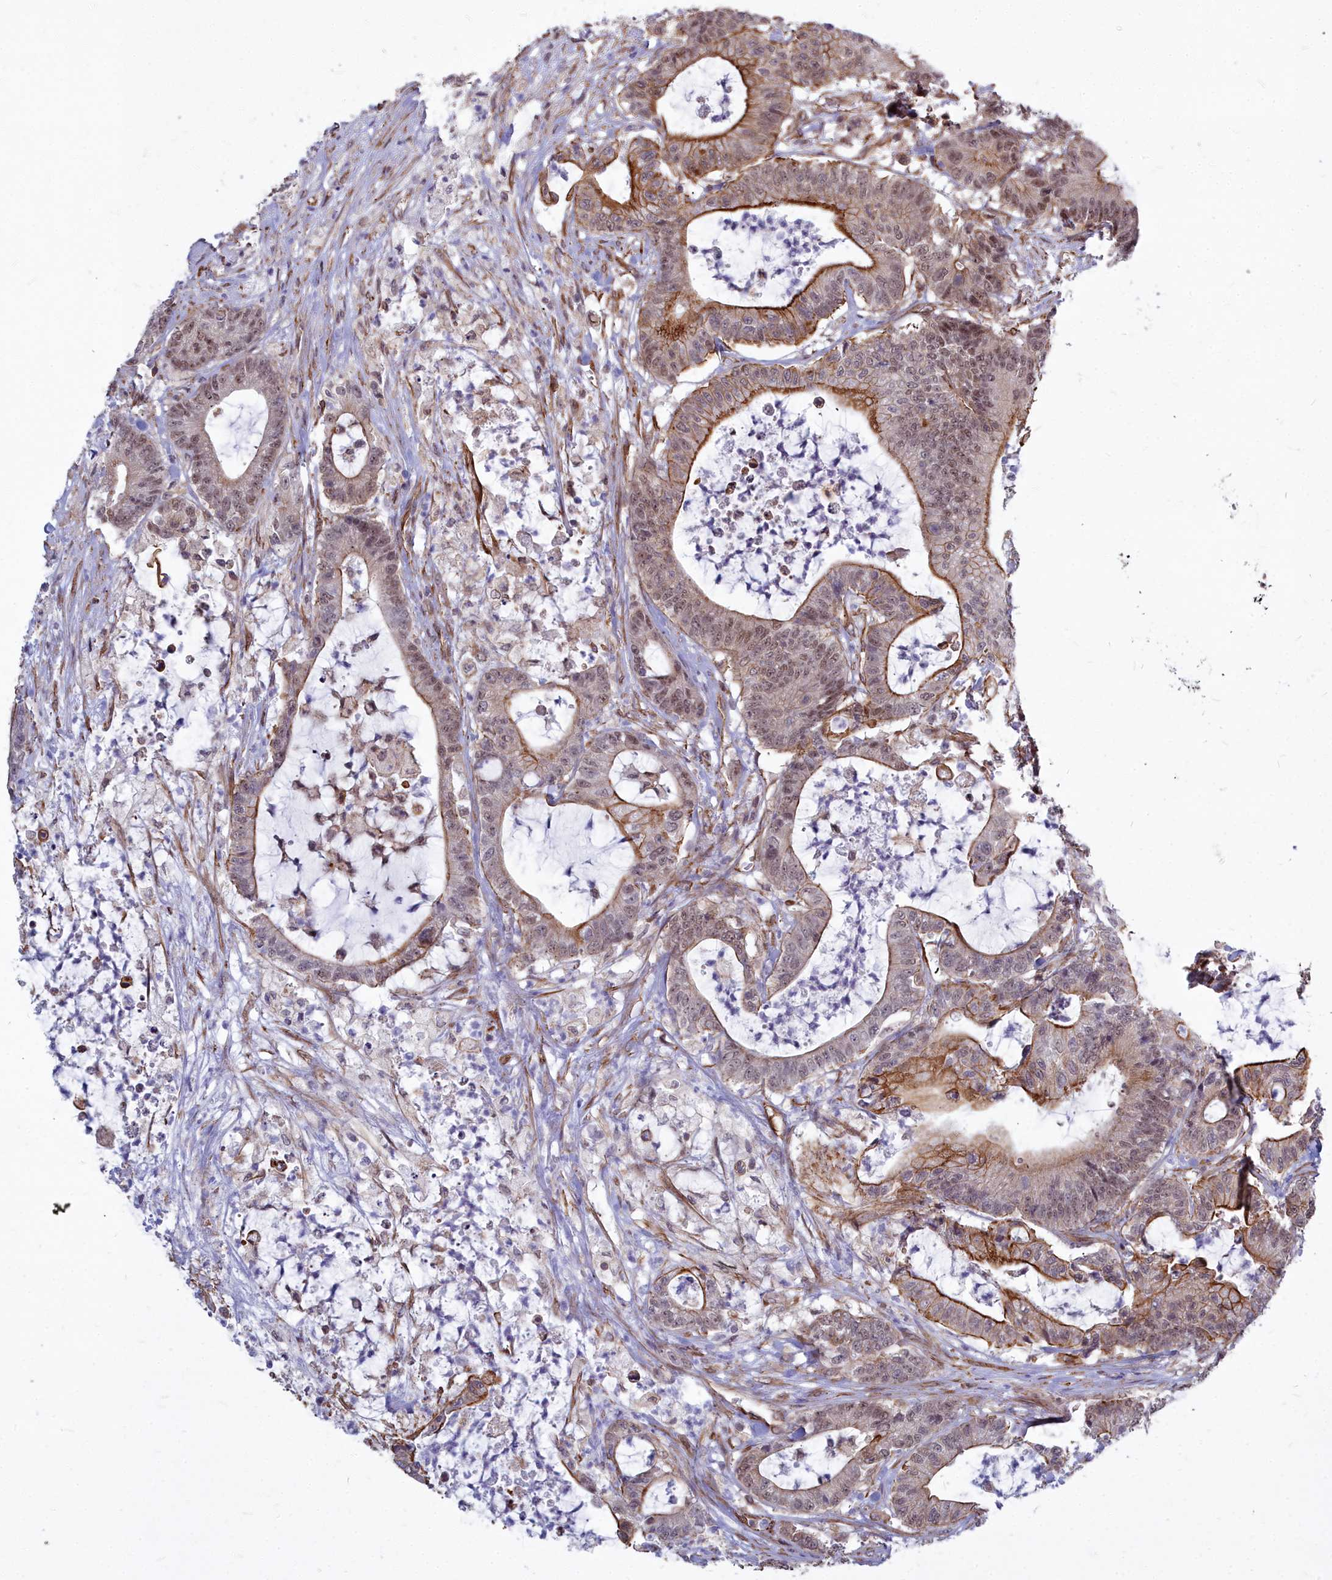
{"staining": {"intensity": "moderate", "quantity": "25%-75%", "location": "cytoplasmic/membranous,nuclear"}, "tissue": "colorectal cancer", "cell_type": "Tumor cells", "image_type": "cancer", "snomed": [{"axis": "morphology", "description": "Adenocarcinoma, NOS"}, {"axis": "topography", "description": "Colon"}], "caption": "IHC staining of colorectal cancer, which exhibits medium levels of moderate cytoplasmic/membranous and nuclear staining in approximately 25%-75% of tumor cells indicating moderate cytoplasmic/membranous and nuclear protein positivity. The staining was performed using DAB (3,3'-diaminobenzidine) (brown) for protein detection and nuclei were counterstained in hematoxylin (blue).", "gene": "YJU2", "patient": {"sex": "female", "age": 84}}